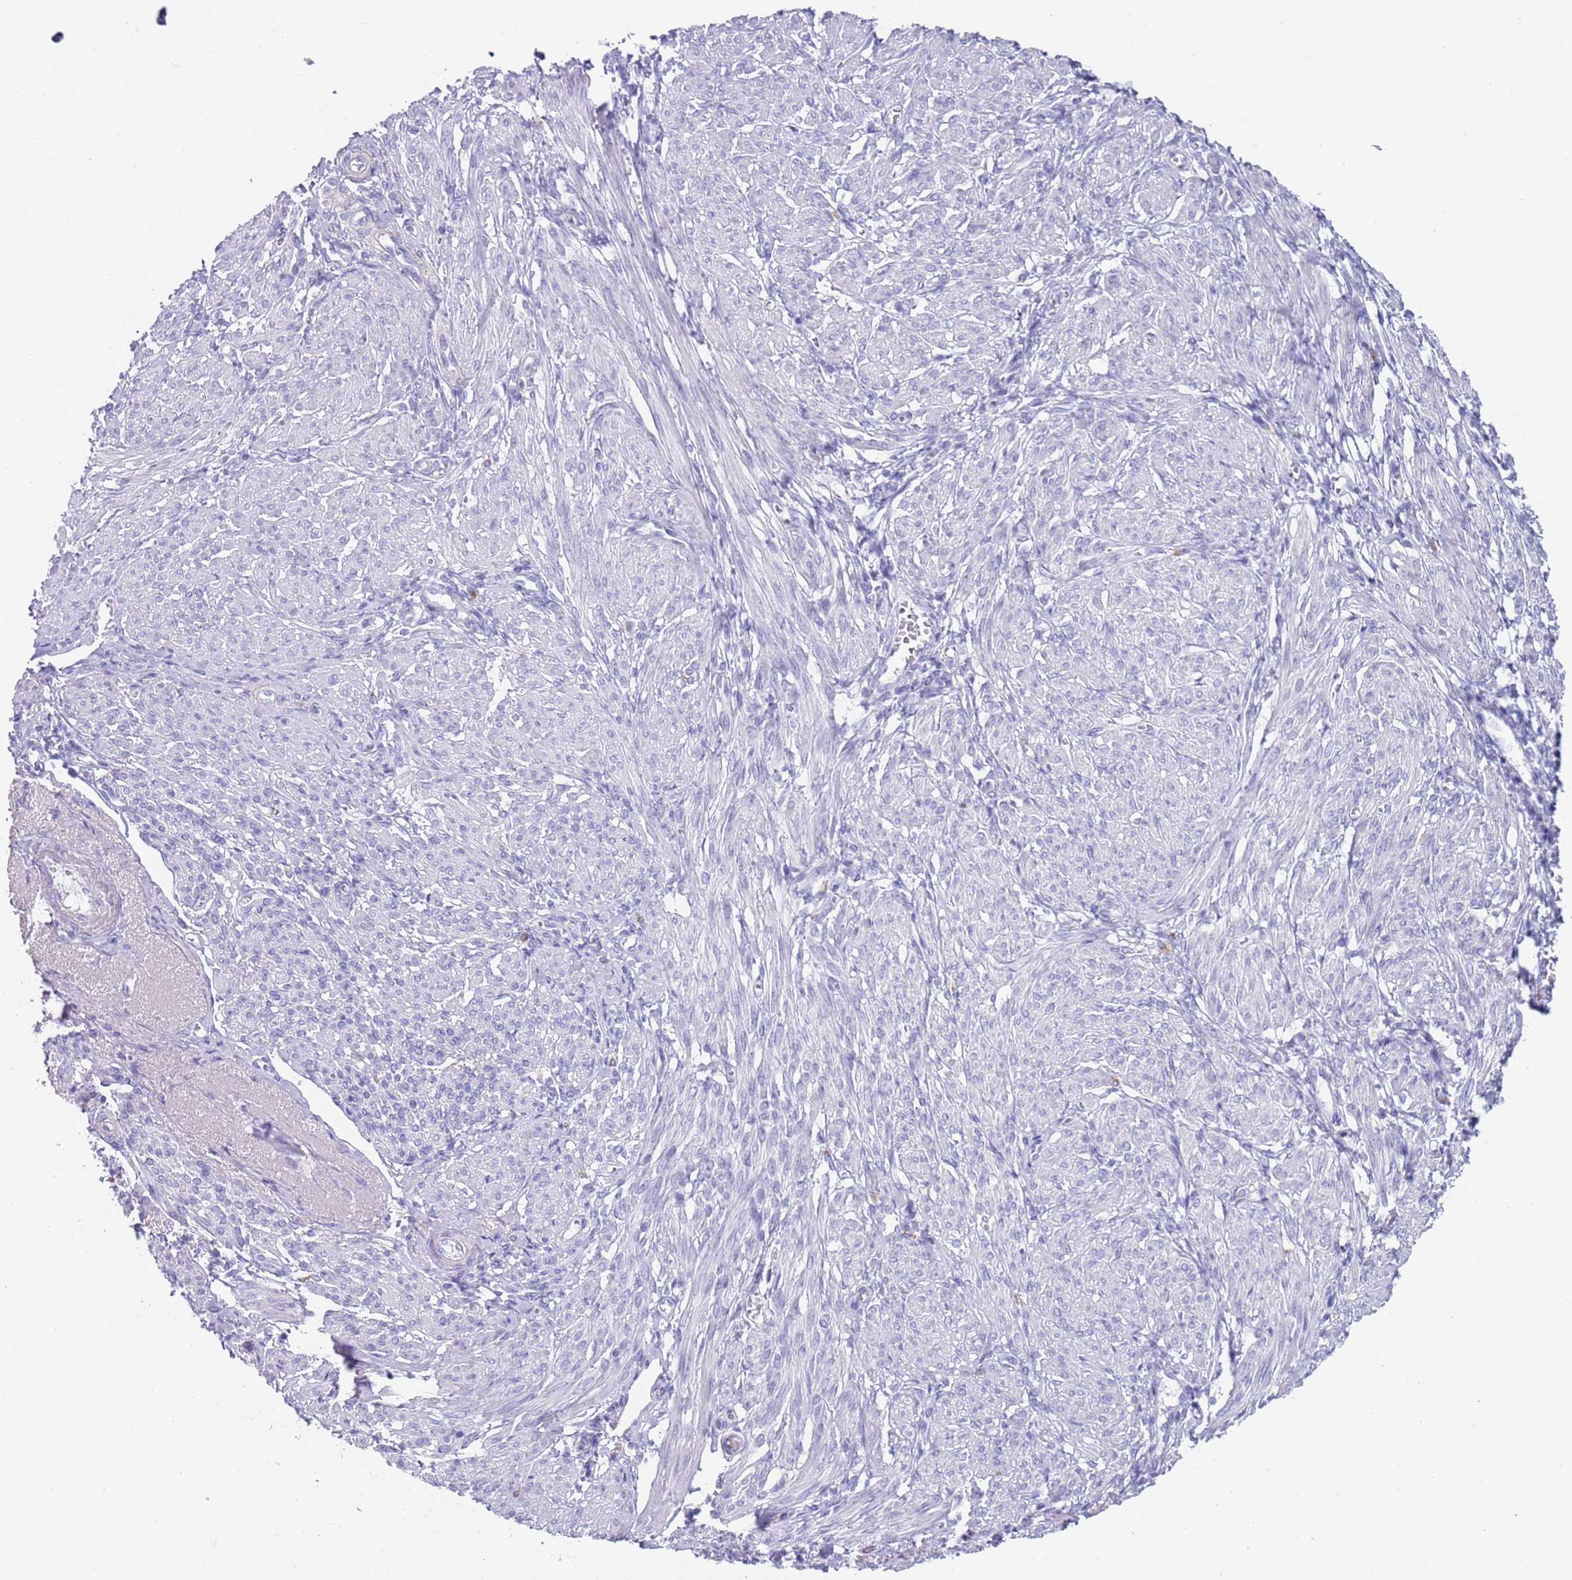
{"staining": {"intensity": "negative", "quantity": "none", "location": "none"}, "tissue": "smooth muscle", "cell_type": "Smooth muscle cells", "image_type": "normal", "snomed": [{"axis": "morphology", "description": "Normal tissue, NOS"}, {"axis": "topography", "description": "Smooth muscle"}], "caption": "Smooth muscle cells are negative for protein expression in unremarkable human smooth muscle. The staining was performed using DAB to visualize the protein expression in brown, while the nuclei were stained in blue with hematoxylin (Magnification: 20x).", "gene": "CPXM2", "patient": {"sex": "female", "age": 39}}